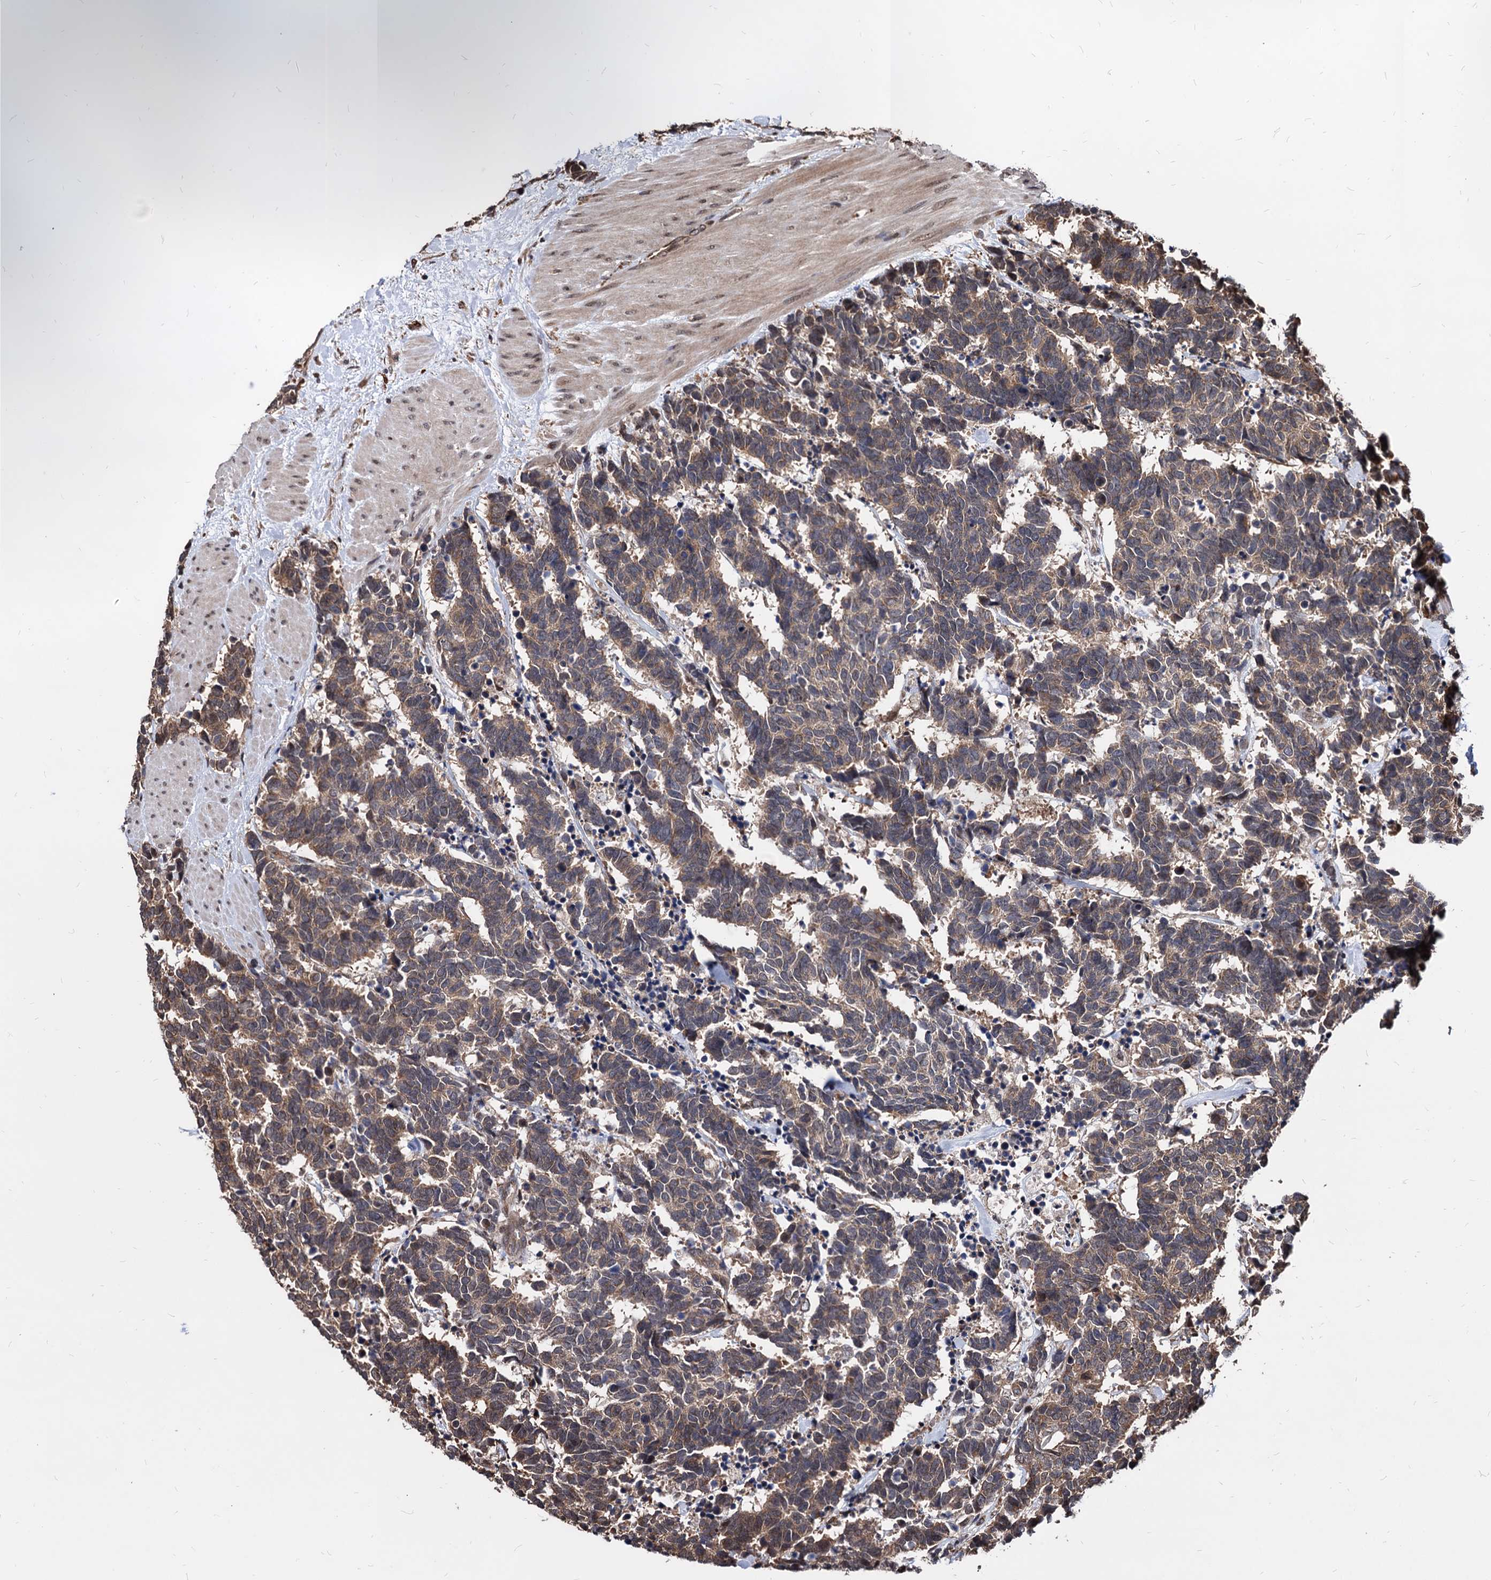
{"staining": {"intensity": "moderate", "quantity": ">75%", "location": "cytoplasmic/membranous"}, "tissue": "carcinoid", "cell_type": "Tumor cells", "image_type": "cancer", "snomed": [{"axis": "morphology", "description": "Carcinoma, NOS"}, {"axis": "morphology", "description": "Carcinoid, malignant, NOS"}, {"axis": "topography", "description": "Urinary bladder"}], "caption": "Moderate cytoplasmic/membranous protein staining is seen in approximately >75% of tumor cells in carcinoma.", "gene": "ANKRD12", "patient": {"sex": "male", "age": 57}}